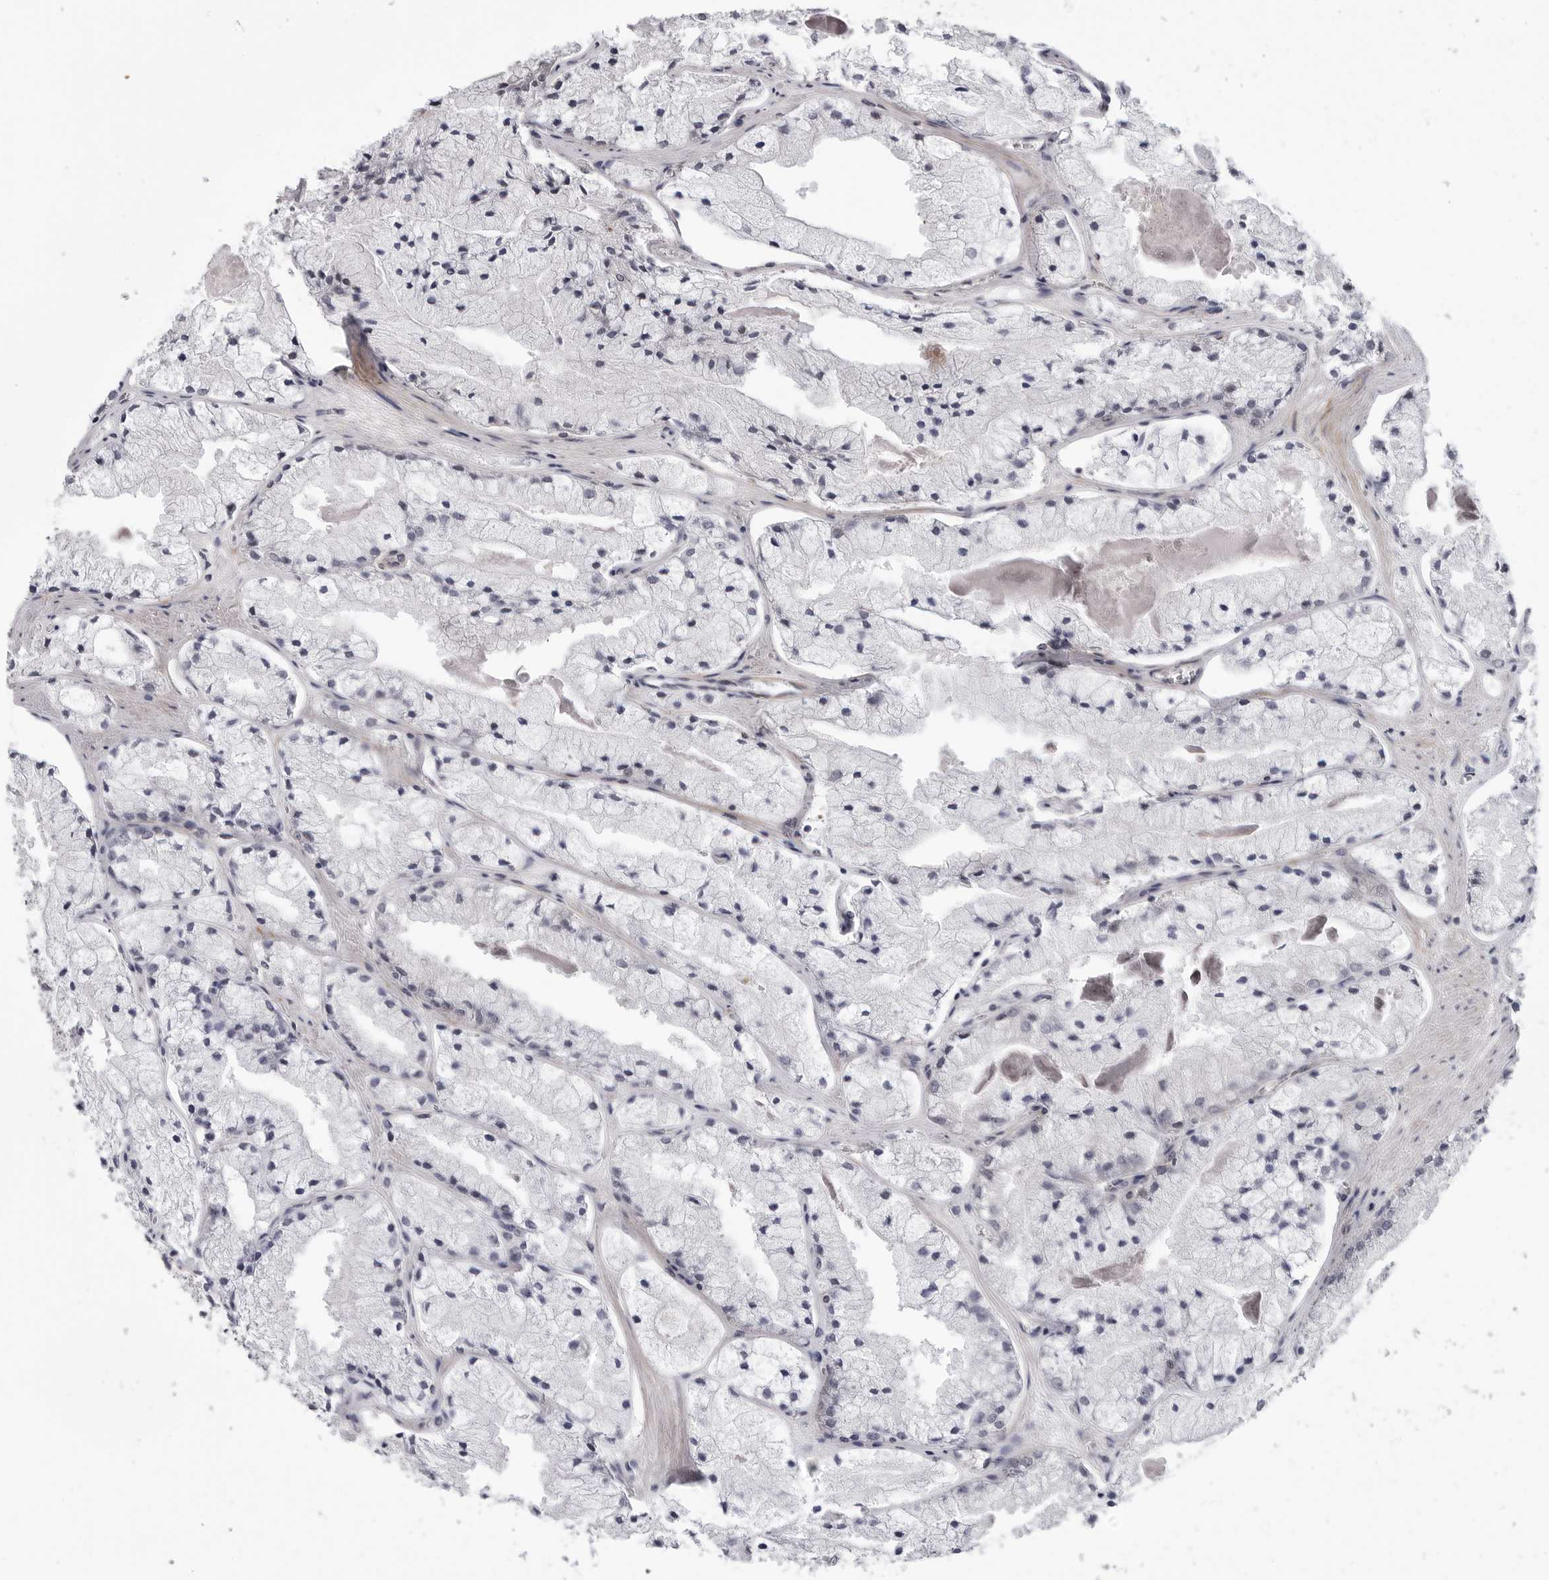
{"staining": {"intensity": "negative", "quantity": "none", "location": "none"}, "tissue": "prostate cancer", "cell_type": "Tumor cells", "image_type": "cancer", "snomed": [{"axis": "morphology", "description": "Adenocarcinoma, High grade"}, {"axis": "topography", "description": "Prostate"}], "caption": "There is no significant positivity in tumor cells of prostate high-grade adenocarcinoma. The staining is performed using DAB brown chromogen with nuclei counter-stained in using hematoxylin.", "gene": "KIAA1614", "patient": {"sex": "male", "age": 50}}